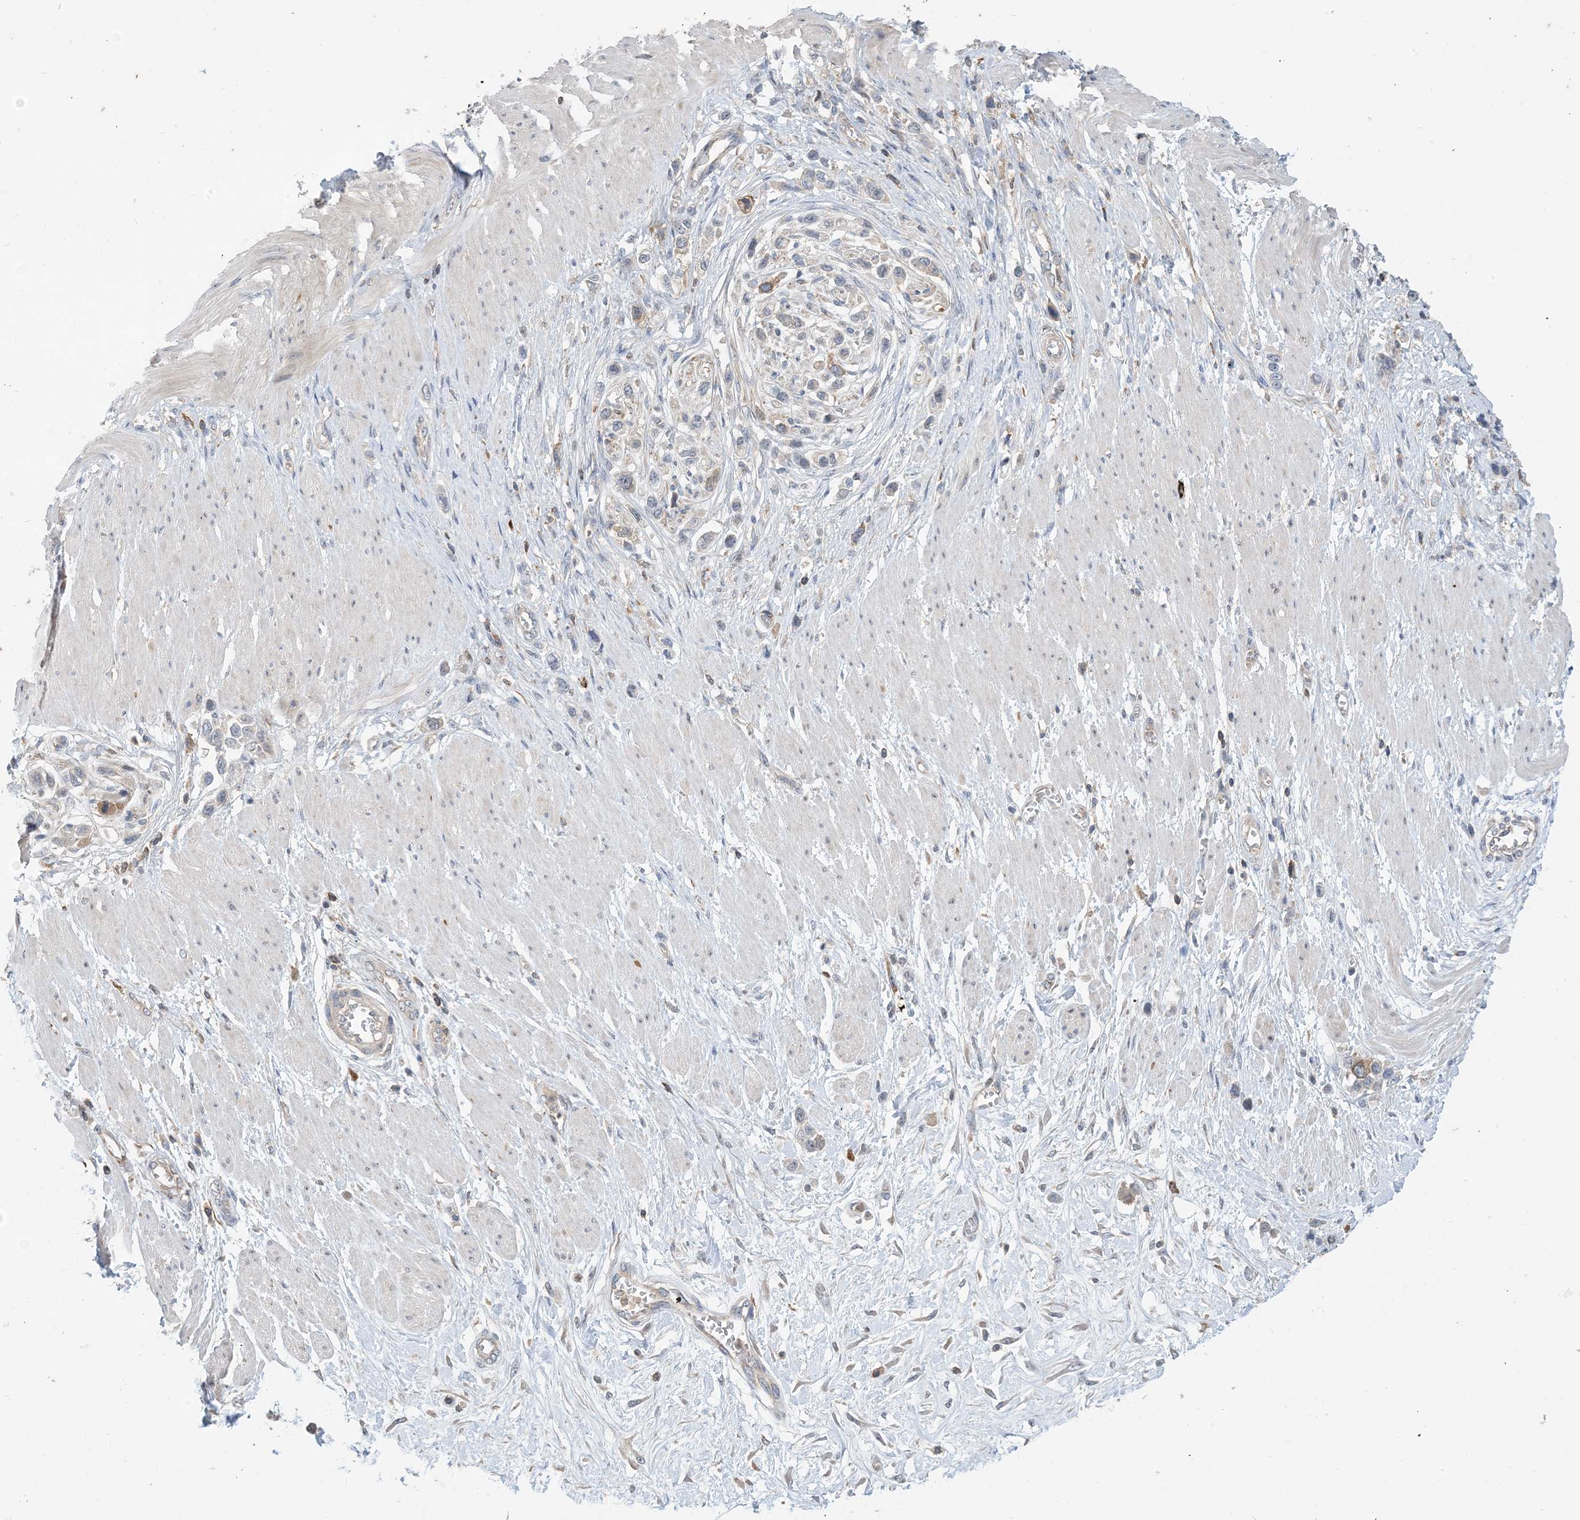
{"staining": {"intensity": "negative", "quantity": "none", "location": "none"}, "tissue": "stomach cancer", "cell_type": "Tumor cells", "image_type": "cancer", "snomed": [{"axis": "morphology", "description": "Normal tissue, NOS"}, {"axis": "morphology", "description": "Adenocarcinoma, NOS"}, {"axis": "topography", "description": "Stomach, upper"}, {"axis": "topography", "description": "Stomach"}], "caption": "The immunohistochemistry photomicrograph has no significant positivity in tumor cells of adenocarcinoma (stomach) tissue.", "gene": "AOC1", "patient": {"sex": "female", "age": 65}}